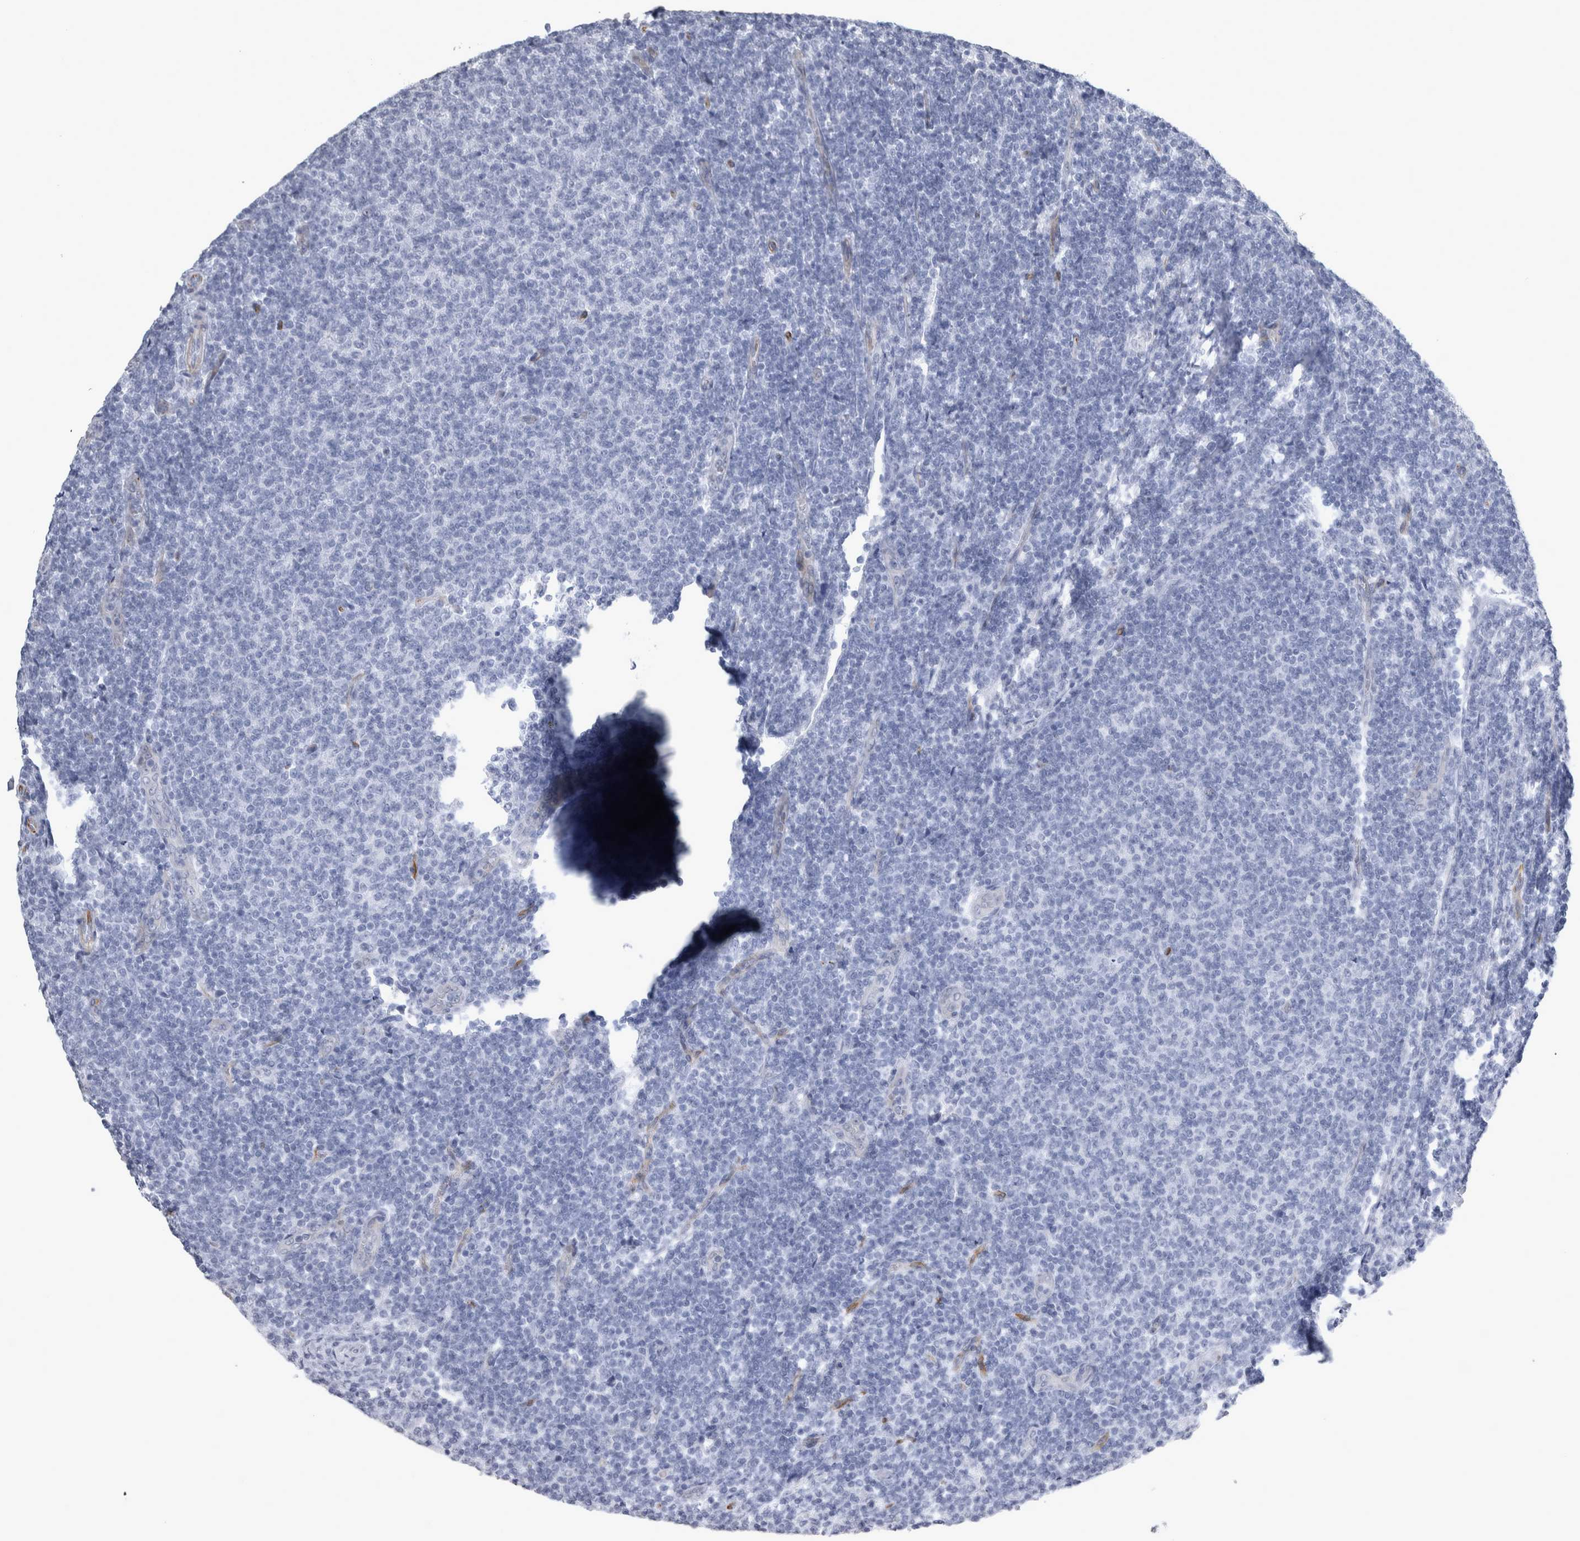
{"staining": {"intensity": "negative", "quantity": "none", "location": "none"}, "tissue": "lymphoma", "cell_type": "Tumor cells", "image_type": "cancer", "snomed": [{"axis": "morphology", "description": "Malignant lymphoma, non-Hodgkin's type, Low grade"}, {"axis": "topography", "description": "Lymph node"}], "caption": "Malignant lymphoma, non-Hodgkin's type (low-grade) stained for a protein using immunohistochemistry reveals no staining tumor cells.", "gene": "VWDE", "patient": {"sex": "male", "age": 66}}